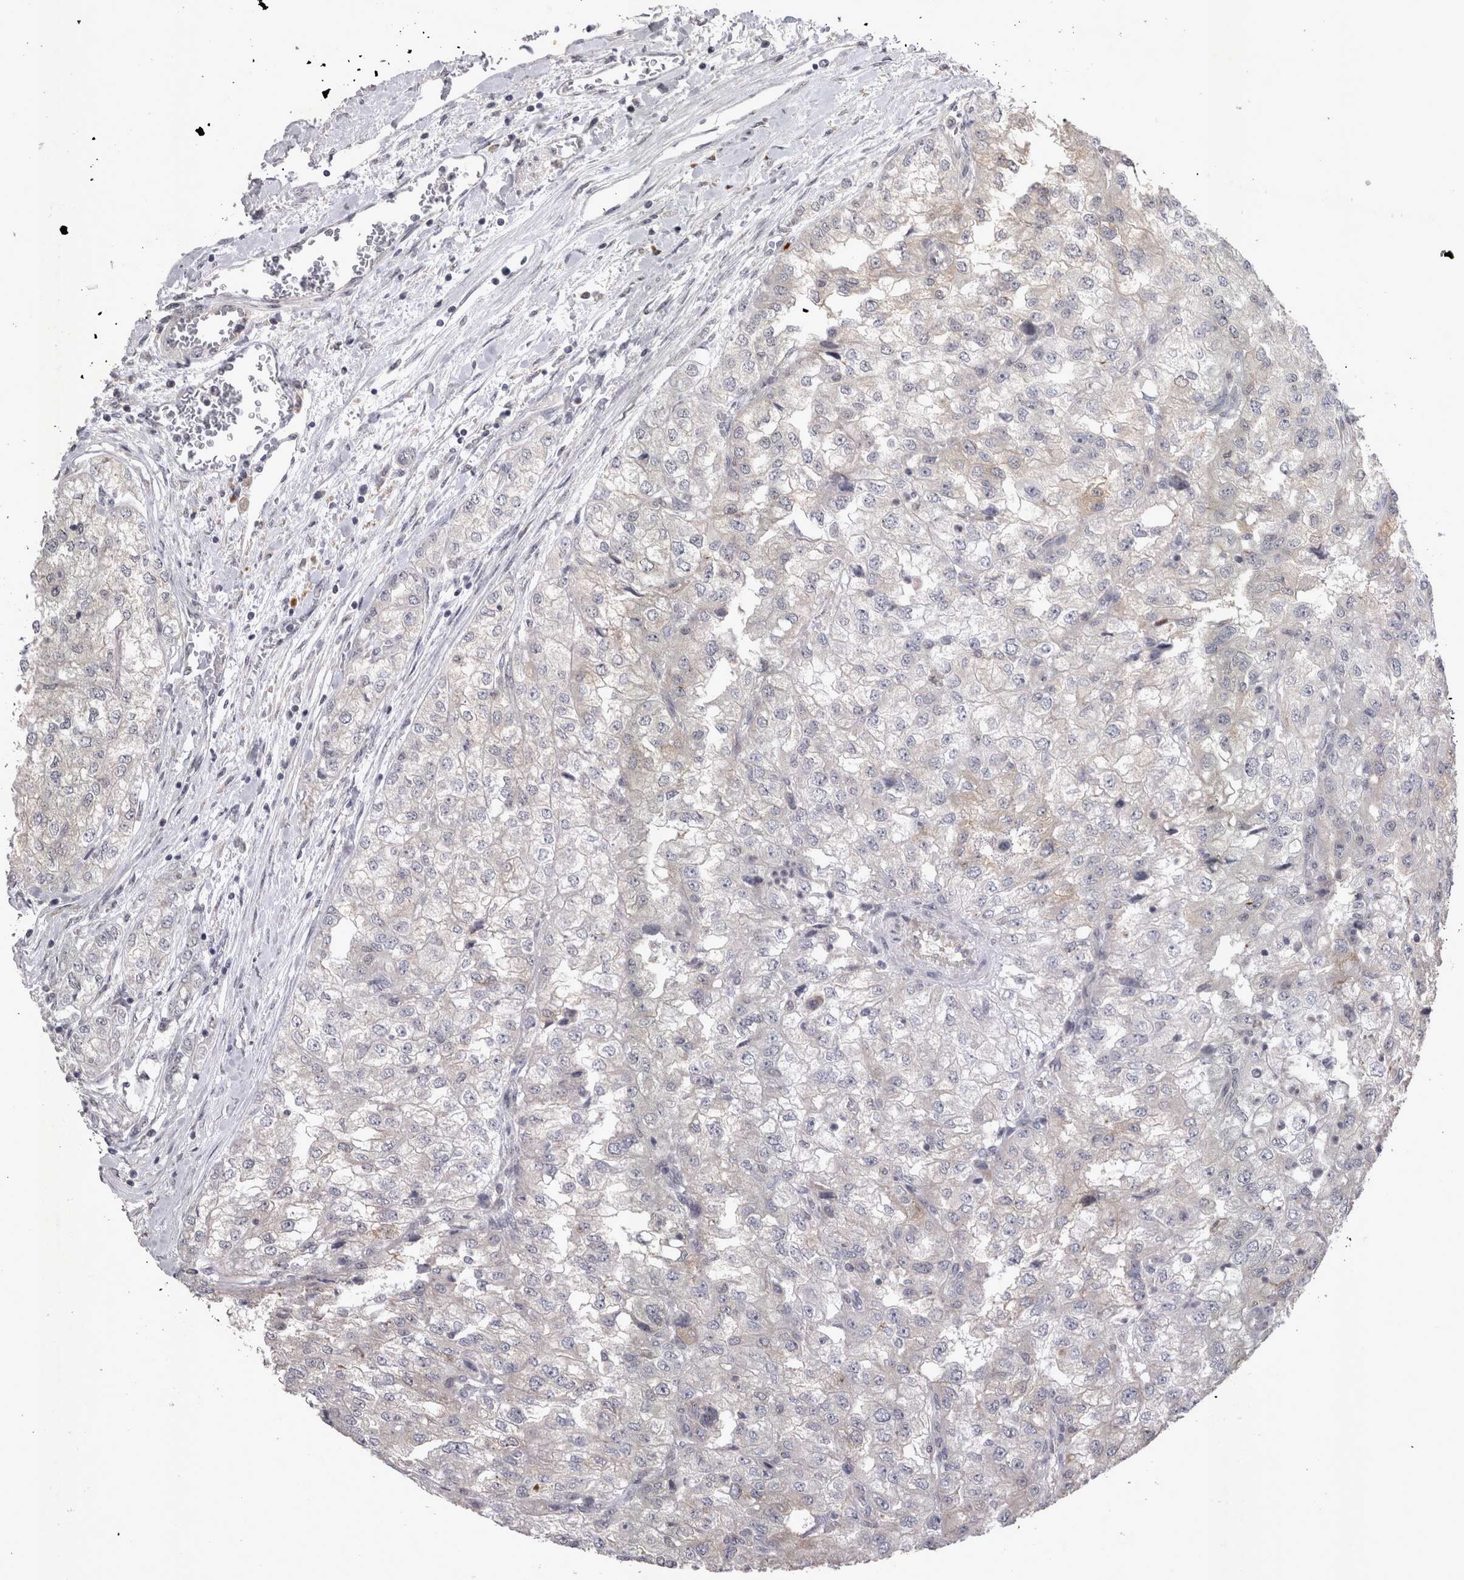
{"staining": {"intensity": "negative", "quantity": "none", "location": "none"}, "tissue": "renal cancer", "cell_type": "Tumor cells", "image_type": "cancer", "snomed": [{"axis": "morphology", "description": "Adenocarcinoma, NOS"}, {"axis": "topography", "description": "Kidney"}], "caption": "High power microscopy histopathology image of an immunohistochemistry (IHC) histopathology image of adenocarcinoma (renal), revealing no significant expression in tumor cells.", "gene": "CTBS", "patient": {"sex": "female", "age": 54}}